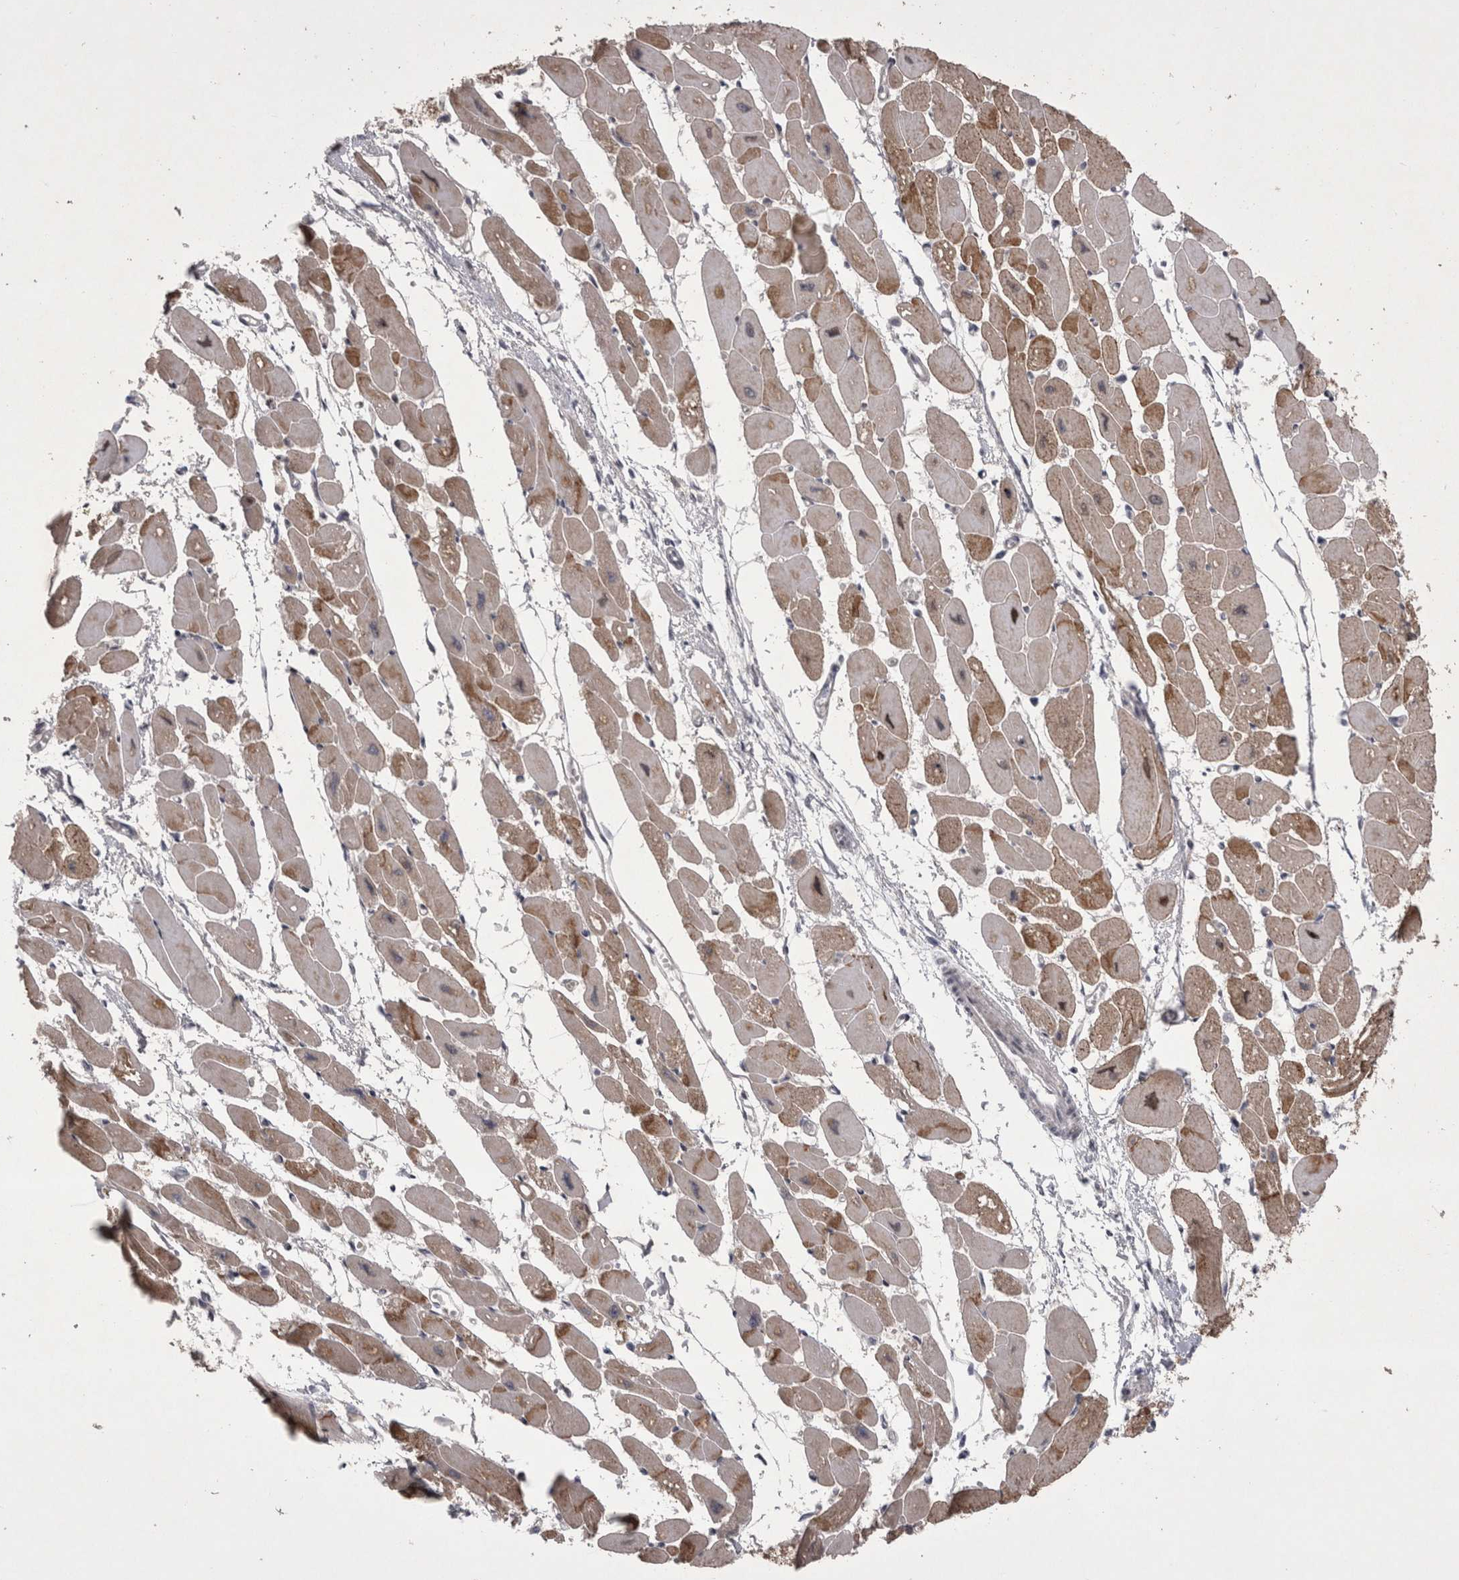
{"staining": {"intensity": "moderate", "quantity": ">75%", "location": "cytoplasmic/membranous"}, "tissue": "heart muscle", "cell_type": "Cardiomyocytes", "image_type": "normal", "snomed": [{"axis": "morphology", "description": "Normal tissue, NOS"}, {"axis": "topography", "description": "Heart"}], "caption": "This histopathology image reveals immunohistochemistry (IHC) staining of benign human heart muscle, with medium moderate cytoplasmic/membranous positivity in approximately >75% of cardiomyocytes.", "gene": "NENF", "patient": {"sex": "female", "age": 54}}